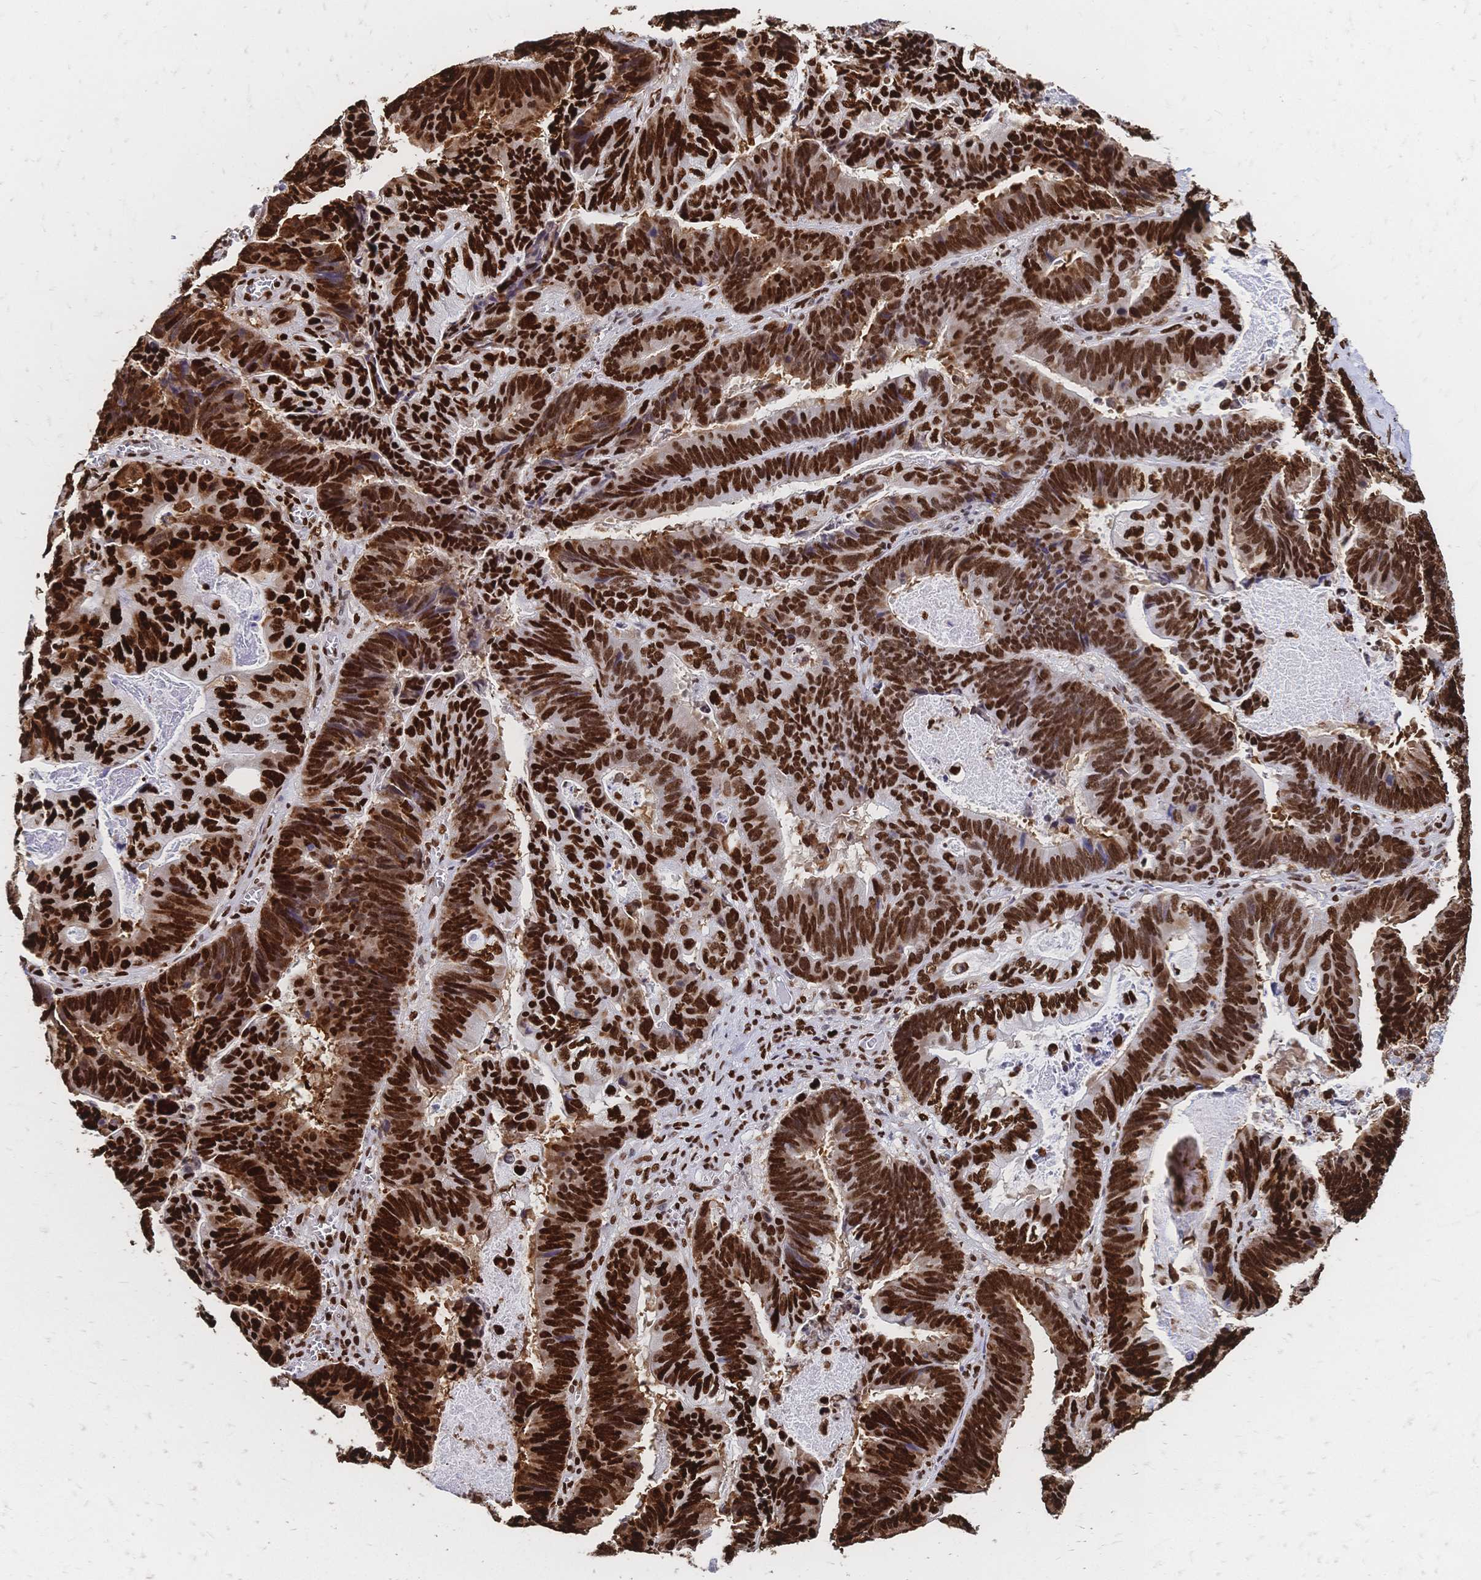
{"staining": {"intensity": "strong", "quantity": ">75%", "location": "cytoplasmic/membranous,nuclear"}, "tissue": "lung cancer", "cell_type": "Tumor cells", "image_type": "cancer", "snomed": [{"axis": "morphology", "description": "Aneuploidy"}, {"axis": "morphology", "description": "Adenocarcinoma, NOS"}, {"axis": "morphology", "description": "Adenocarcinoma primary or metastatic"}, {"axis": "topography", "description": "Lung"}], "caption": "A photomicrograph of human adenocarcinoma (lung) stained for a protein demonstrates strong cytoplasmic/membranous and nuclear brown staining in tumor cells.", "gene": "HDGF", "patient": {"sex": "female", "age": 75}}